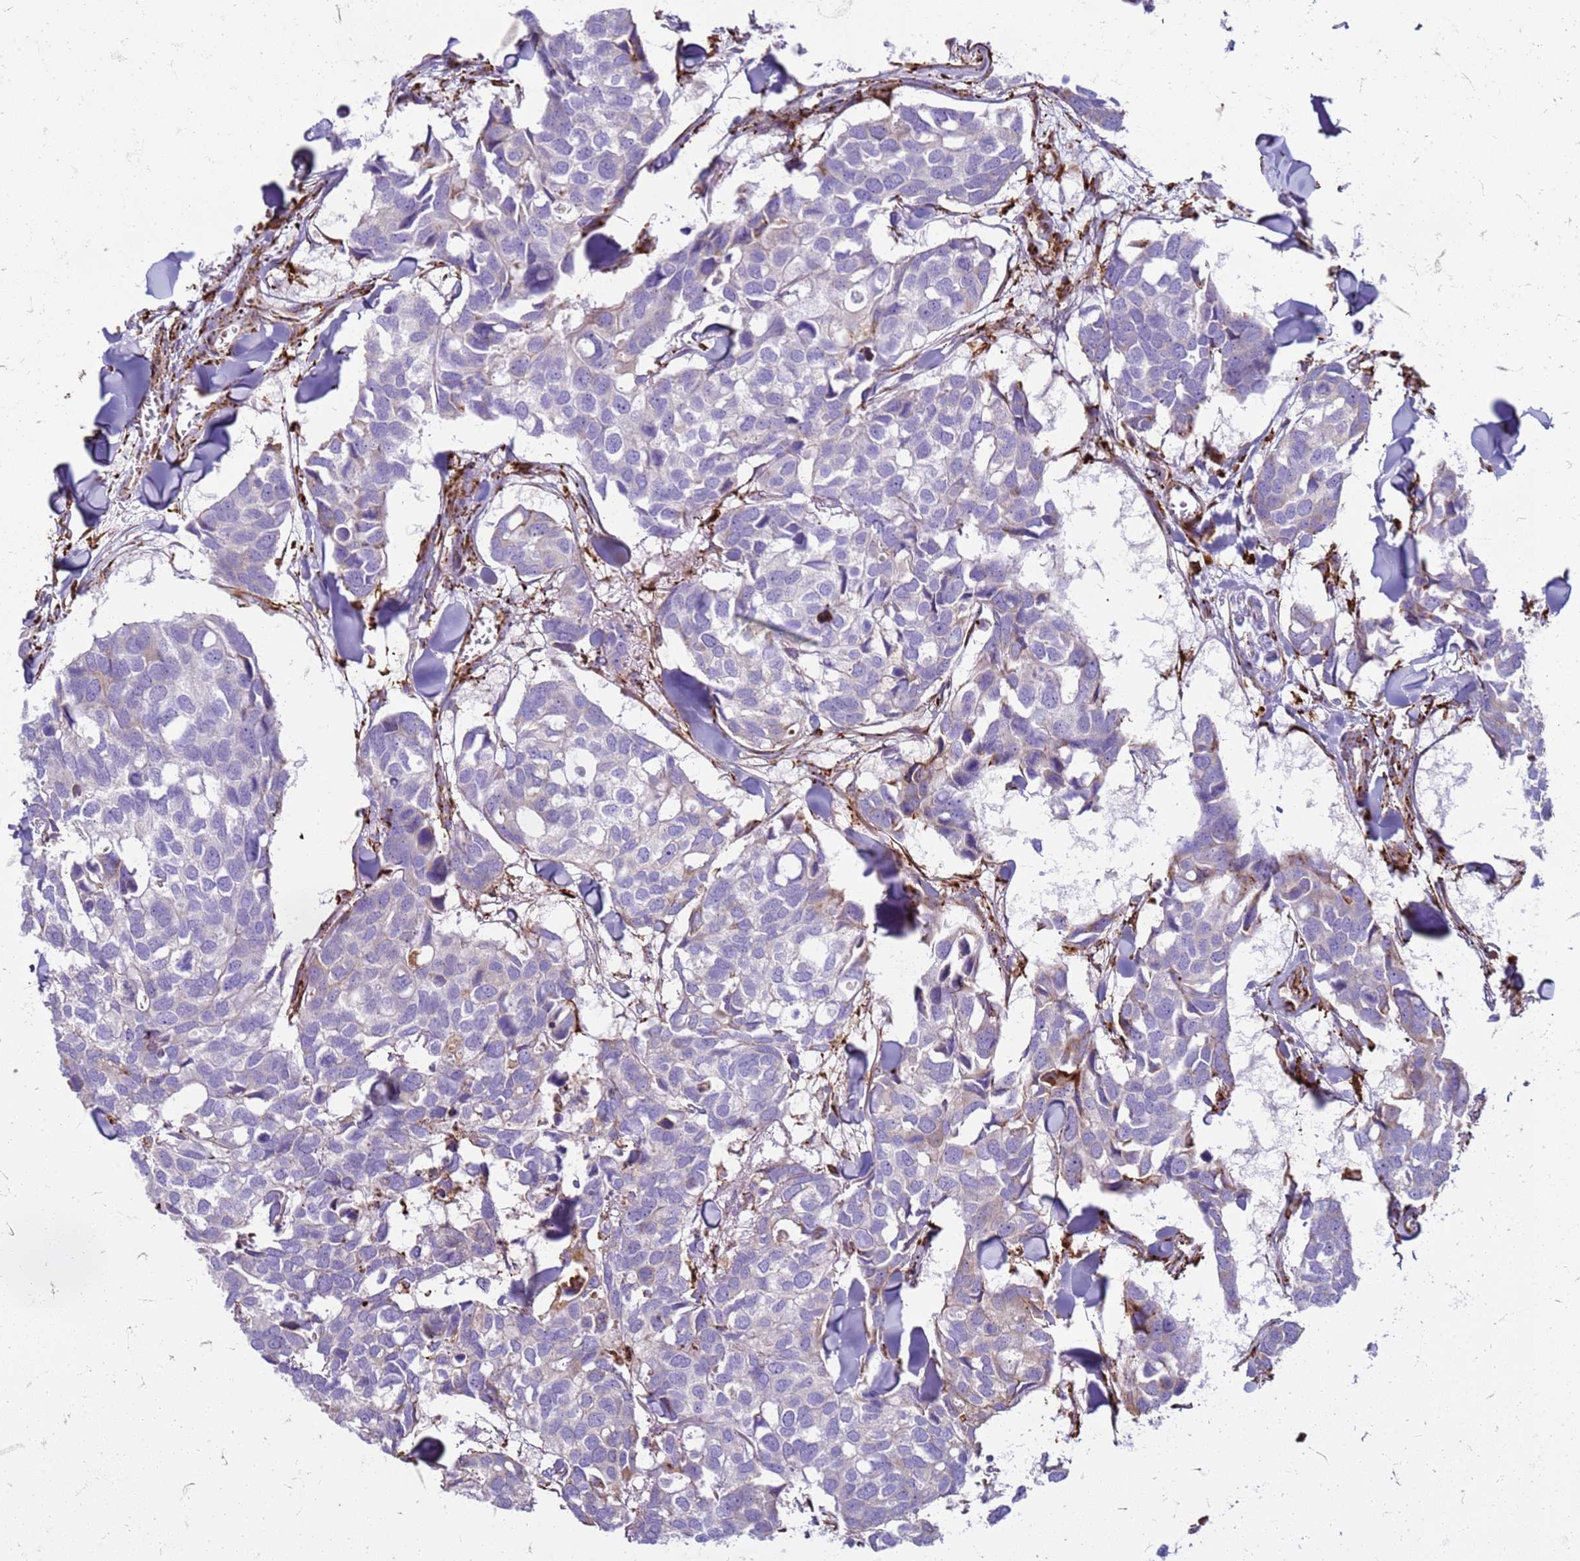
{"staining": {"intensity": "negative", "quantity": "none", "location": "none"}, "tissue": "breast cancer", "cell_type": "Tumor cells", "image_type": "cancer", "snomed": [{"axis": "morphology", "description": "Duct carcinoma"}, {"axis": "topography", "description": "Breast"}], "caption": "IHC micrograph of neoplastic tissue: breast cancer (intraductal carcinoma) stained with DAB (3,3'-diaminobenzidine) reveals no significant protein staining in tumor cells. (Stains: DAB (3,3'-diaminobenzidine) immunohistochemistry (IHC) with hematoxylin counter stain, Microscopy: brightfield microscopy at high magnification).", "gene": "PDK3", "patient": {"sex": "female", "age": 83}}